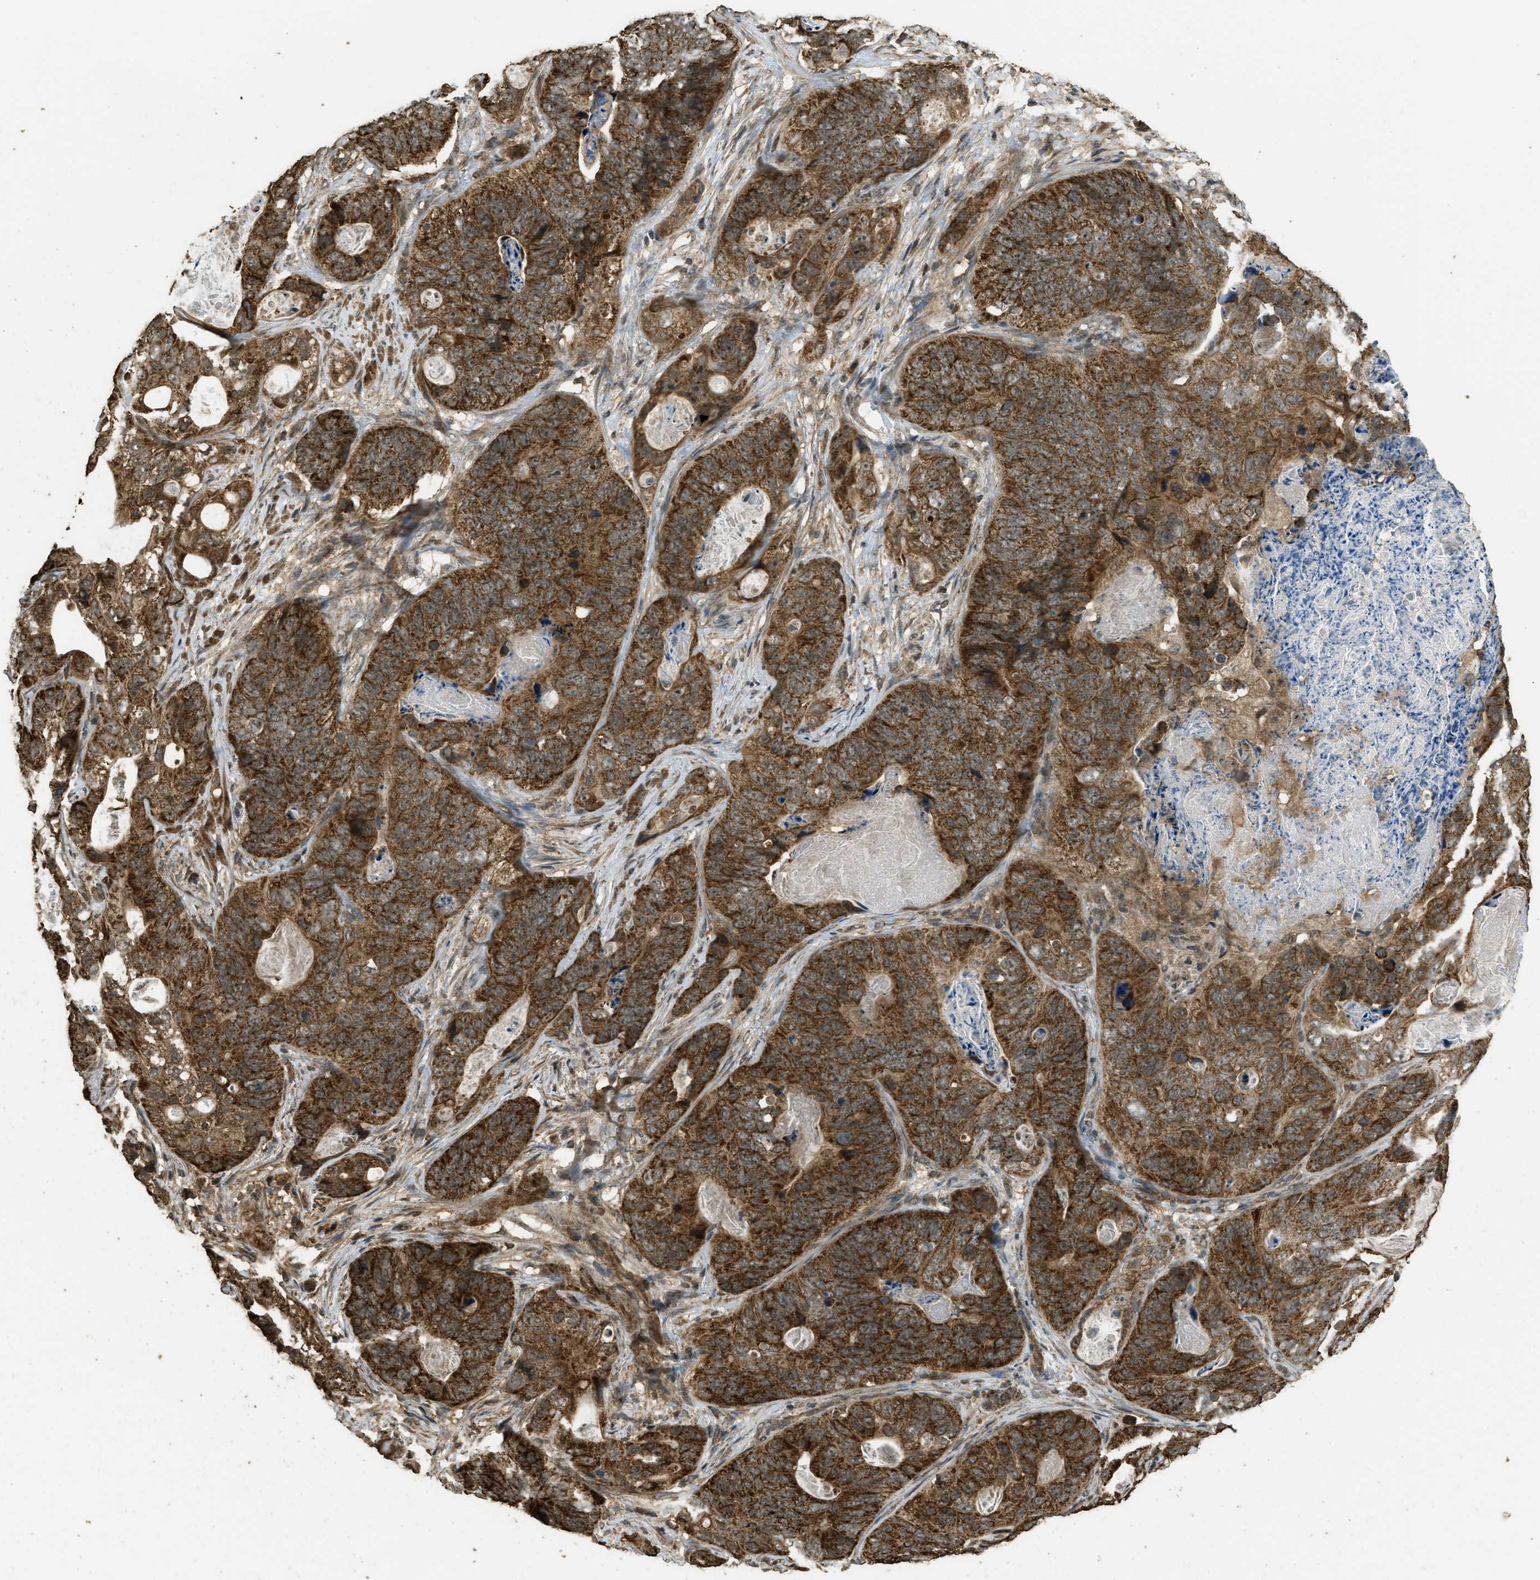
{"staining": {"intensity": "strong", "quantity": ">75%", "location": "cytoplasmic/membranous"}, "tissue": "stomach cancer", "cell_type": "Tumor cells", "image_type": "cancer", "snomed": [{"axis": "morphology", "description": "Adenocarcinoma, NOS"}, {"axis": "topography", "description": "Stomach"}], "caption": "Stomach cancer (adenocarcinoma) was stained to show a protein in brown. There is high levels of strong cytoplasmic/membranous expression in about >75% of tumor cells.", "gene": "CTPS1", "patient": {"sex": "female", "age": 89}}